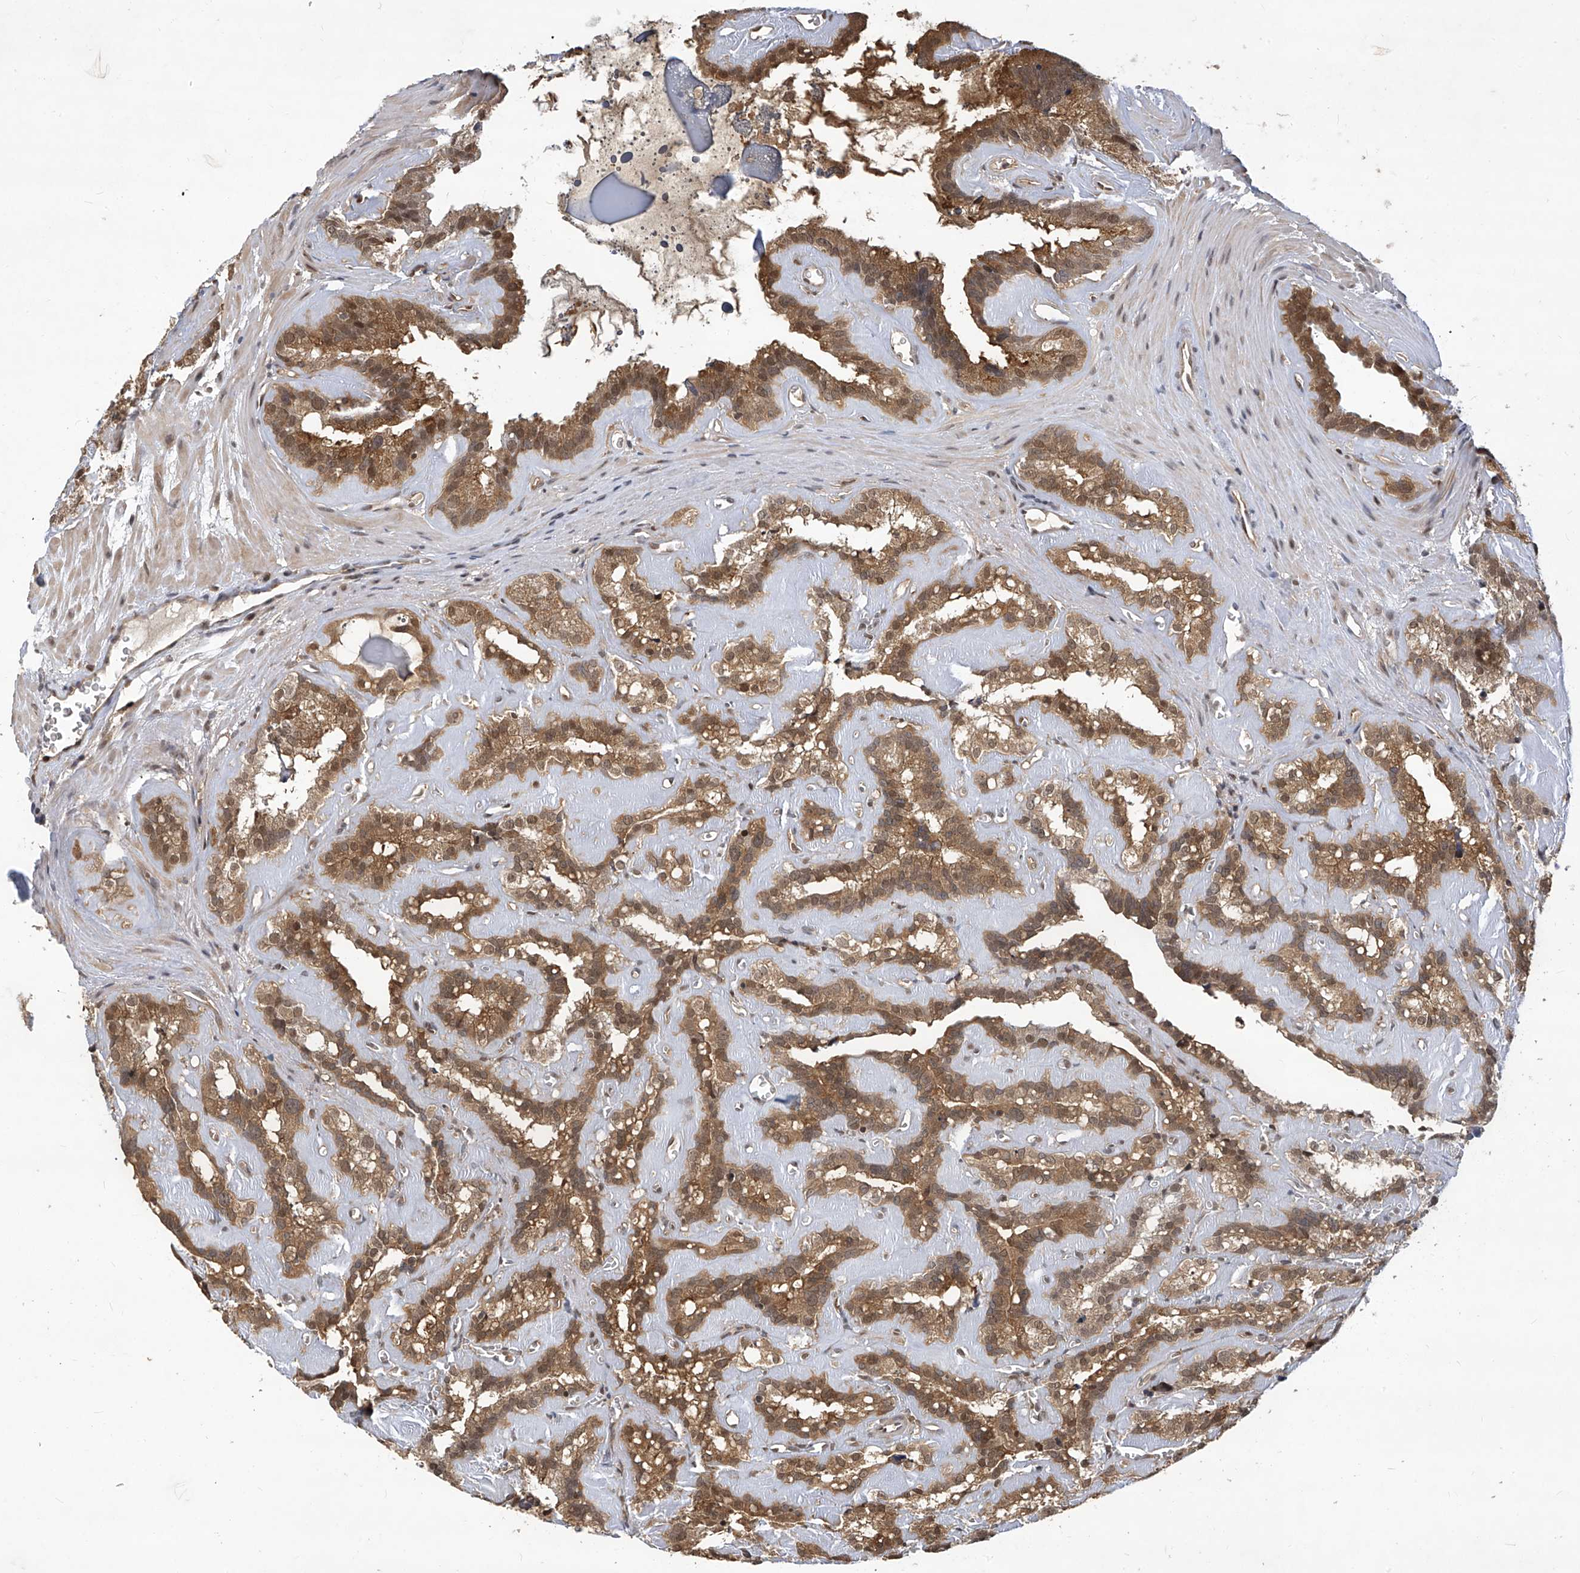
{"staining": {"intensity": "moderate", "quantity": ">75%", "location": "cytoplasmic/membranous"}, "tissue": "seminal vesicle", "cell_type": "Glandular cells", "image_type": "normal", "snomed": [{"axis": "morphology", "description": "Normal tissue, NOS"}, {"axis": "topography", "description": "Prostate"}, {"axis": "topography", "description": "Seminal veicle"}], "caption": "Immunohistochemical staining of normal human seminal vesicle exhibits medium levels of moderate cytoplasmic/membranous positivity in about >75% of glandular cells.", "gene": "PSMB1", "patient": {"sex": "male", "age": 59}}